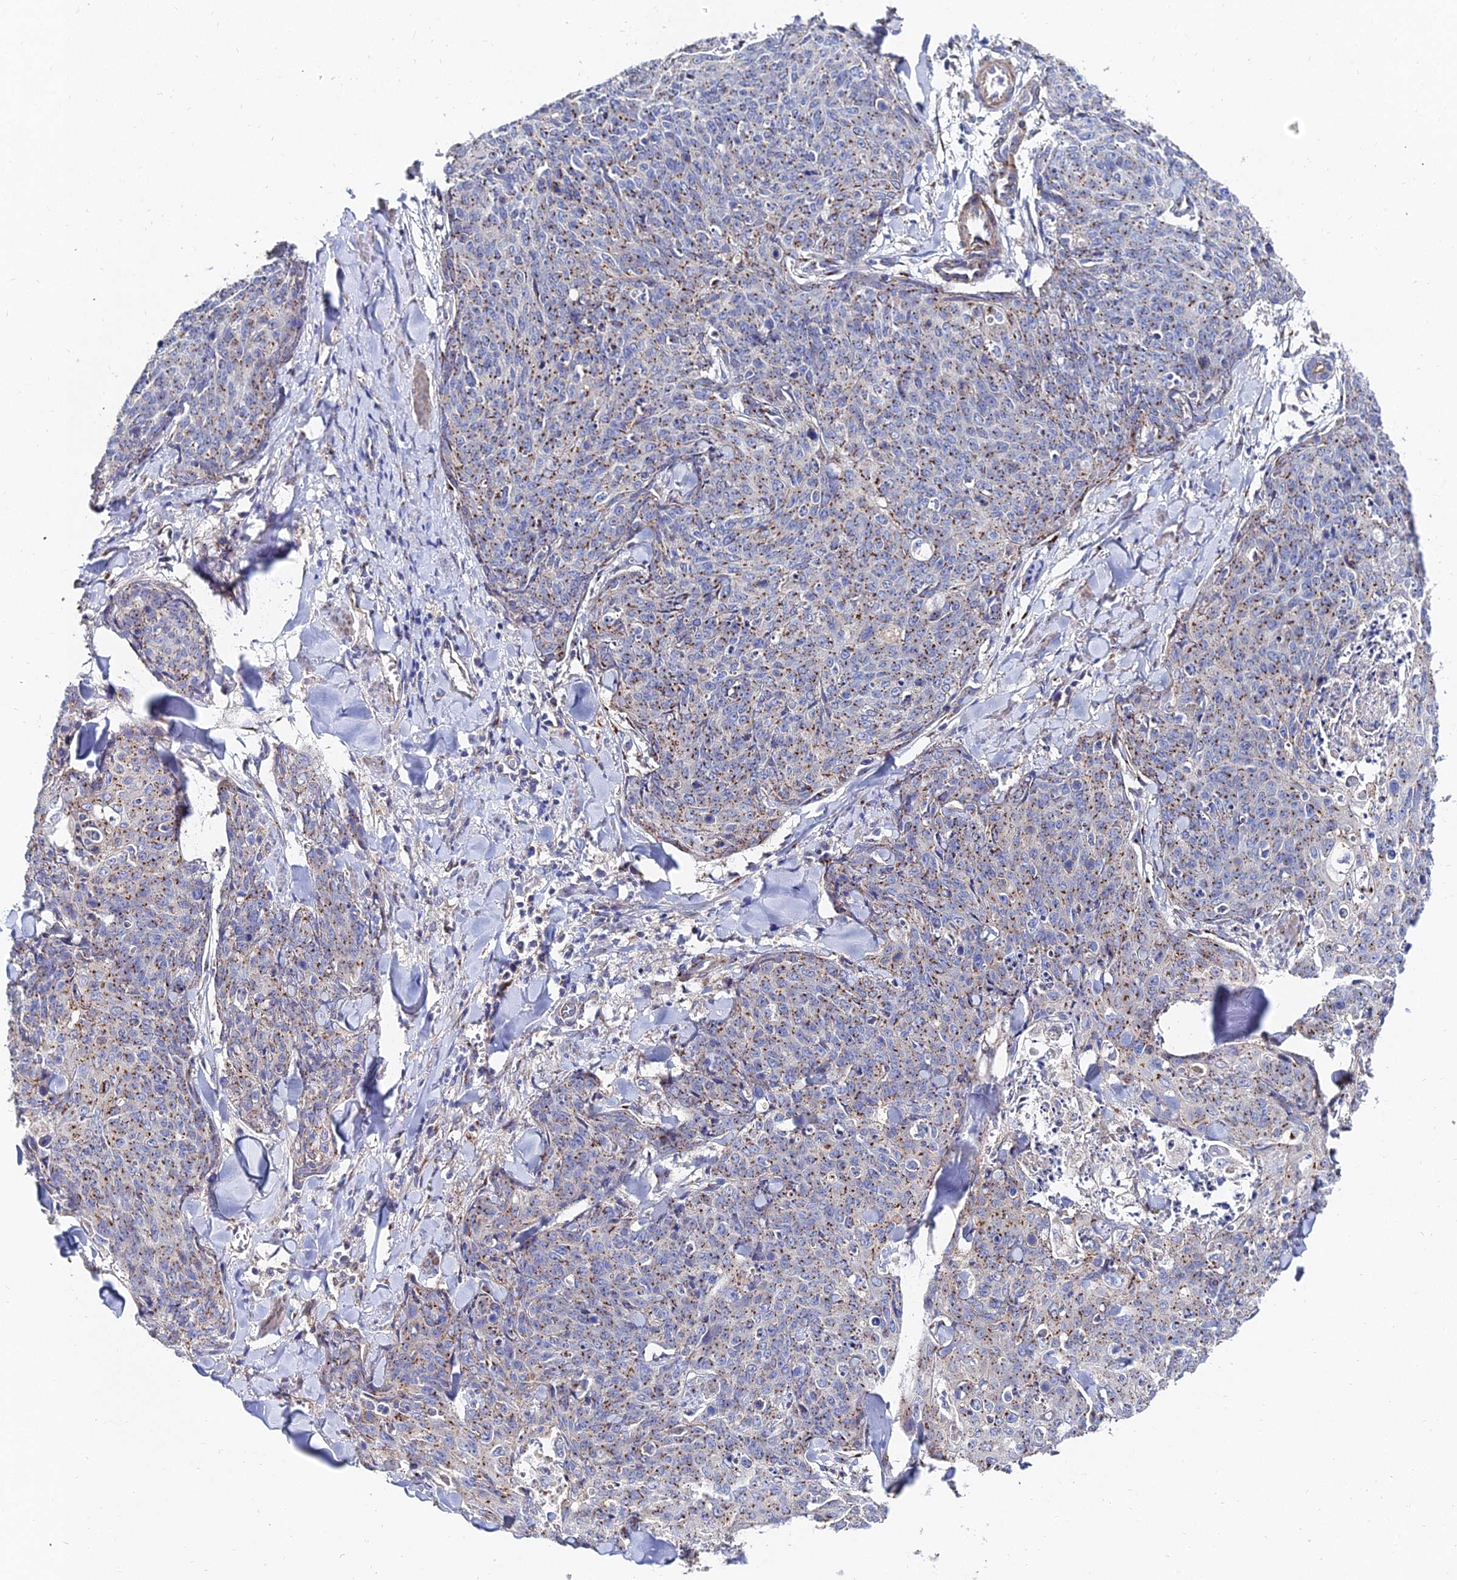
{"staining": {"intensity": "moderate", "quantity": ">75%", "location": "cytoplasmic/membranous"}, "tissue": "skin cancer", "cell_type": "Tumor cells", "image_type": "cancer", "snomed": [{"axis": "morphology", "description": "Squamous cell carcinoma, NOS"}, {"axis": "topography", "description": "Skin"}, {"axis": "topography", "description": "Vulva"}], "caption": "A micrograph of squamous cell carcinoma (skin) stained for a protein demonstrates moderate cytoplasmic/membranous brown staining in tumor cells.", "gene": "BORCS8", "patient": {"sex": "female", "age": 85}}